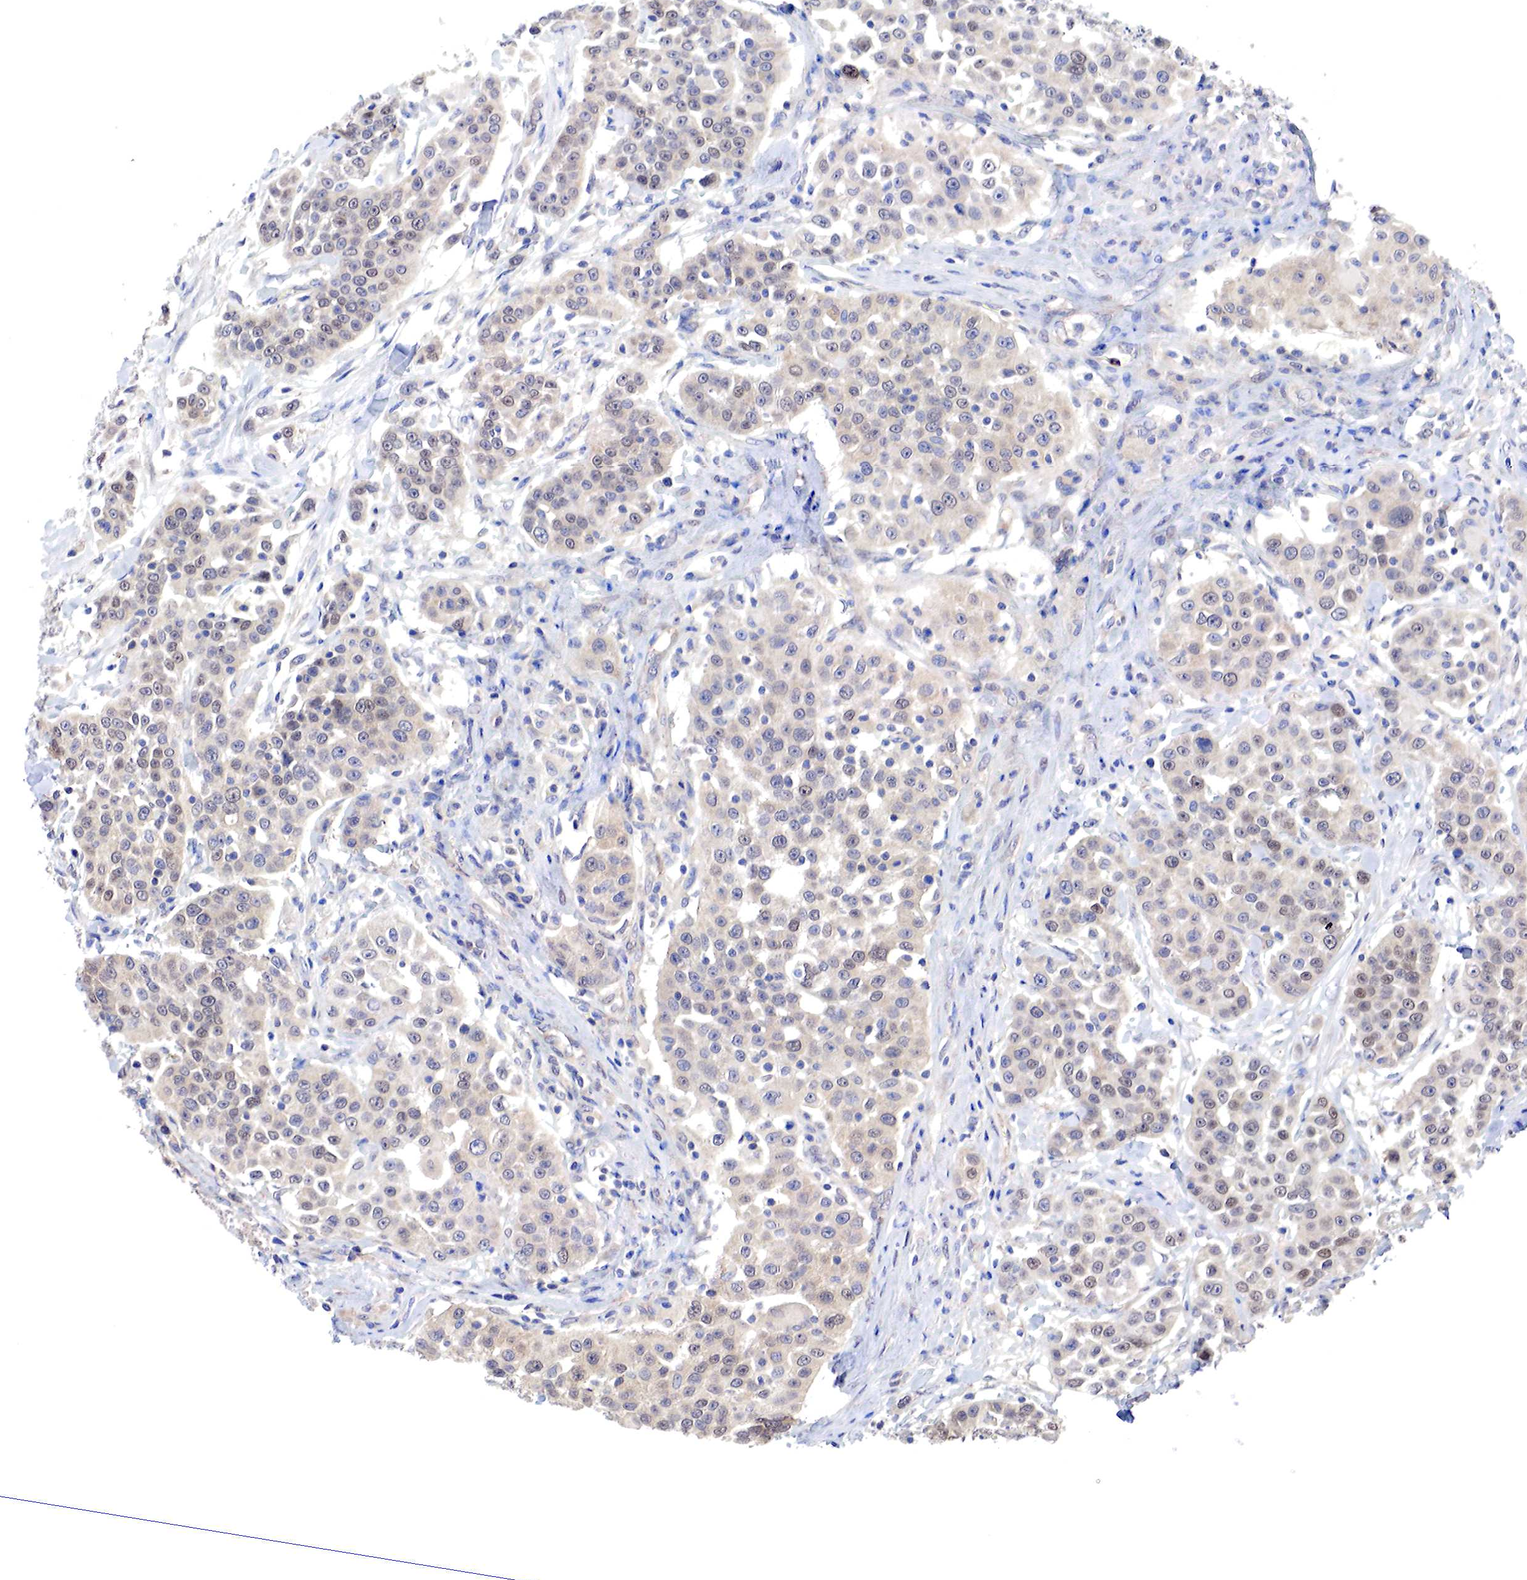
{"staining": {"intensity": "weak", "quantity": ">75%", "location": "cytoplasmic/membranous"}, "tissue": "urothelial cancer", "cell_type": "Tumor cells", "image_type": "cancer", "snomed": [{"axis": "morphology", "description": "Urothelial carcinoma, High grade"}, {"axis": "topography", "description": "Urinary bladder"}], "caption": "Urothelial cancer stained with a protein marker reveals weak staining in tumor cells.", "gene": "PABIR2", "patient": {"sex": "female", "age": 80}}